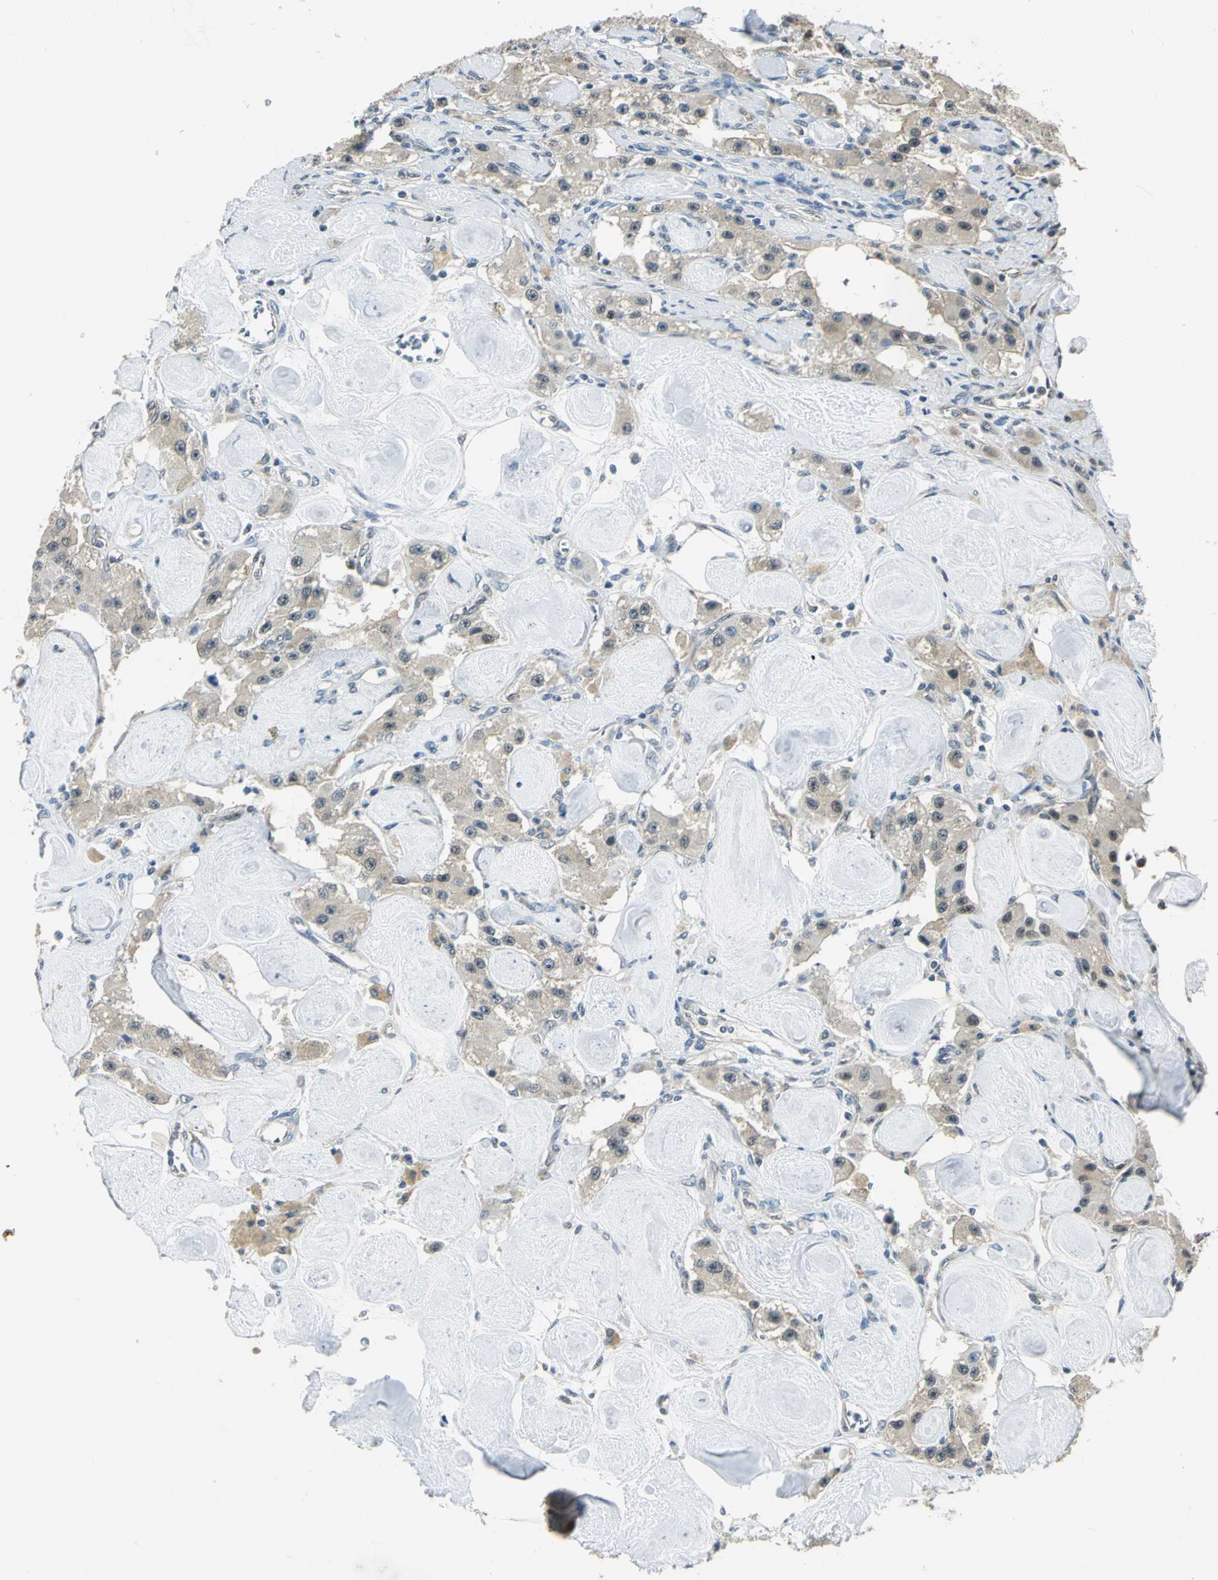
{"staining": {"intensity": "weak", "quantity": "25%-75%", "location": "cytoplasmic/membranous,nuclear"}, "tissue": "carcinoid", "cell_type": "Tumor cells", "image_type": "cancer", "snomed": [{"axis": "morphology", "description": "Carcinoid, malignant, NOS"}, {"axis": "topography", "description": "Pancreas"}], "caption": "Malignant carcinoid stained for a protein (brown) displays weak cytoplasmic/membranous and nuclear positive positivity in approximately 25%-75% of tumor cells.", "gene": "DDX5", "patient": {"sex": "male", "age": 41}}